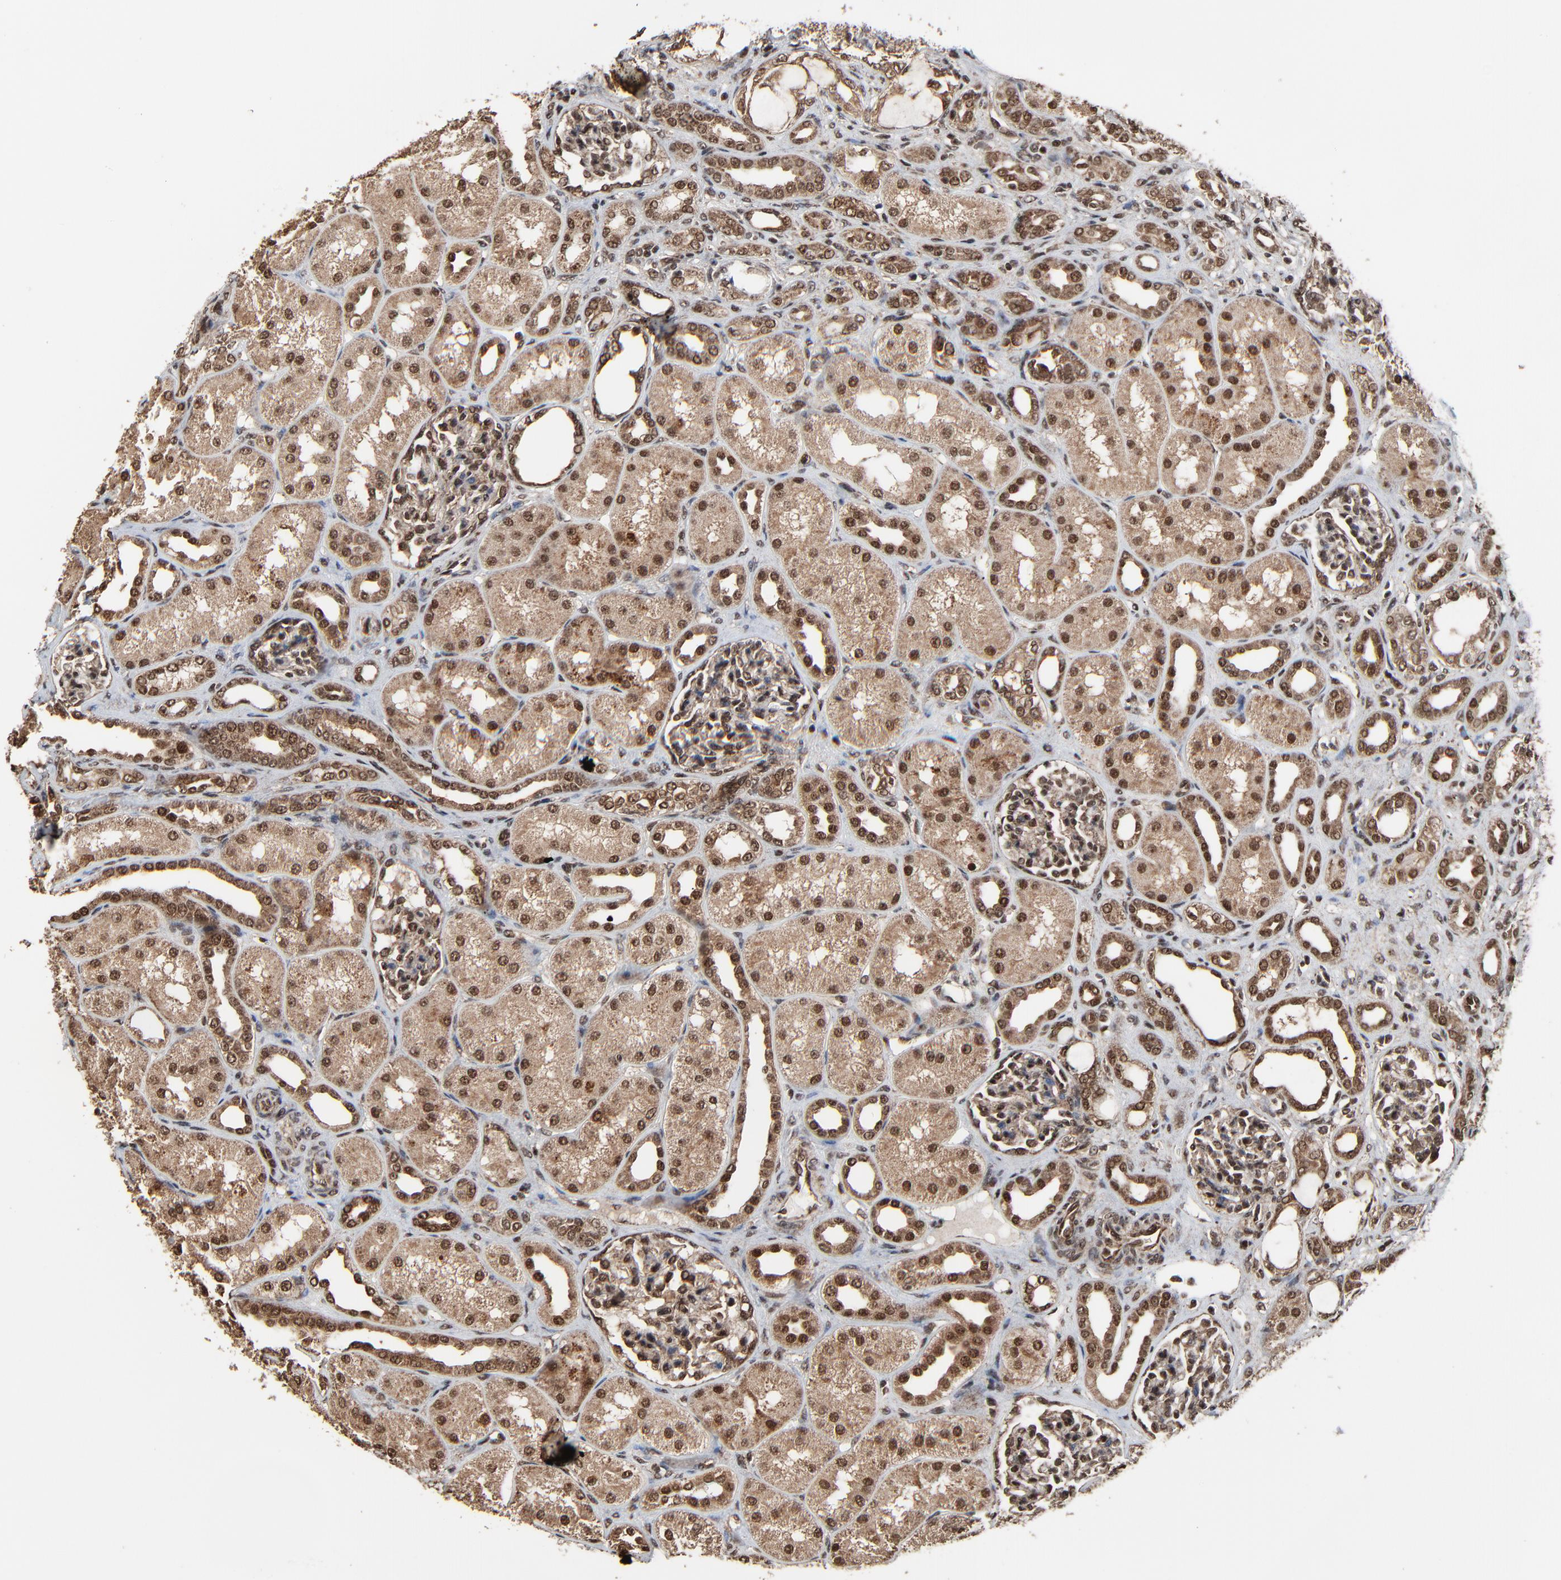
{"staining": {"intensity": "moderate", "quantity": "25%-75%", "location": "nuclear"}, "tissue": "kidney", "cell_type": "Cells in glomeruli", "image_type": "normal", "snomed": [{"axis": "morphology", "description": "Normal tissue, NOS"}, {"axis": "topography", "description": "Kidney"}], "caption": "Protein expression analysis of normal human kidney reveals moderate nuclear expression in approximately 25%-75% of cells in glomeruli. The protein is stained brown, and the nuclei are stained in blue (DAB (3,3'-diaminobenzidine) IHC with brightfield microscopy, high magnification).", "gene": "RHOJ", "patient": {"sex": "male", "age": 7}}